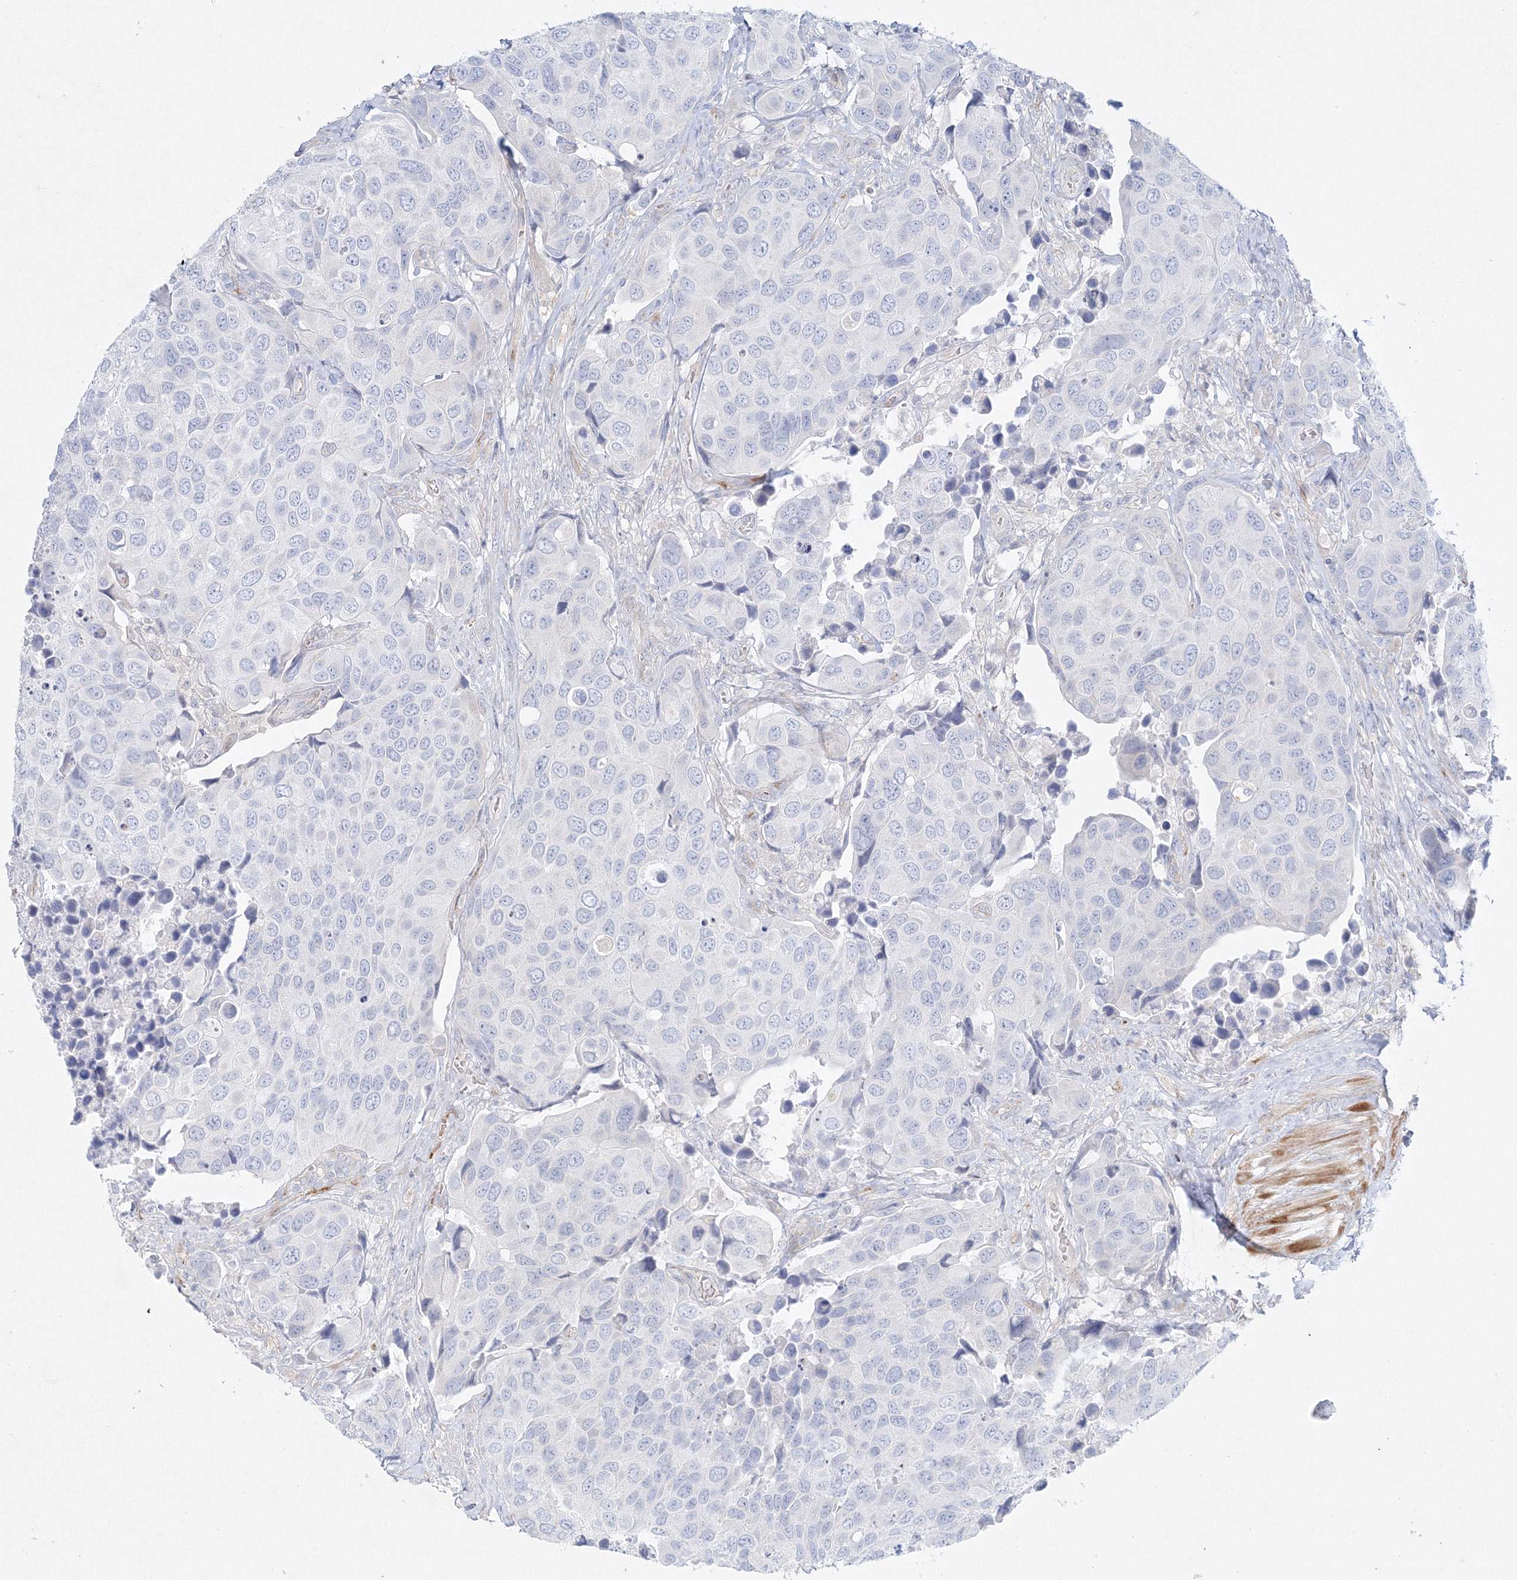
{"staining": {"intensity": "negative", "quantity": "none", "location": "none"}, "tissue": "urothelial cancer", "cell_type": "Tumor cells", "image_type": "cancer", "snomed": [{"axis": "morphology", "description": "Urothelial carcinoma, High grade"}, {"axis": "topography", "description": "Urinary bladder"}], "caption": "The histopathology image displays no significant expression in tumor cells of urothelial cancer.", "gene": "DNAH1", "patient": {"sex": "male", "age": 74}}